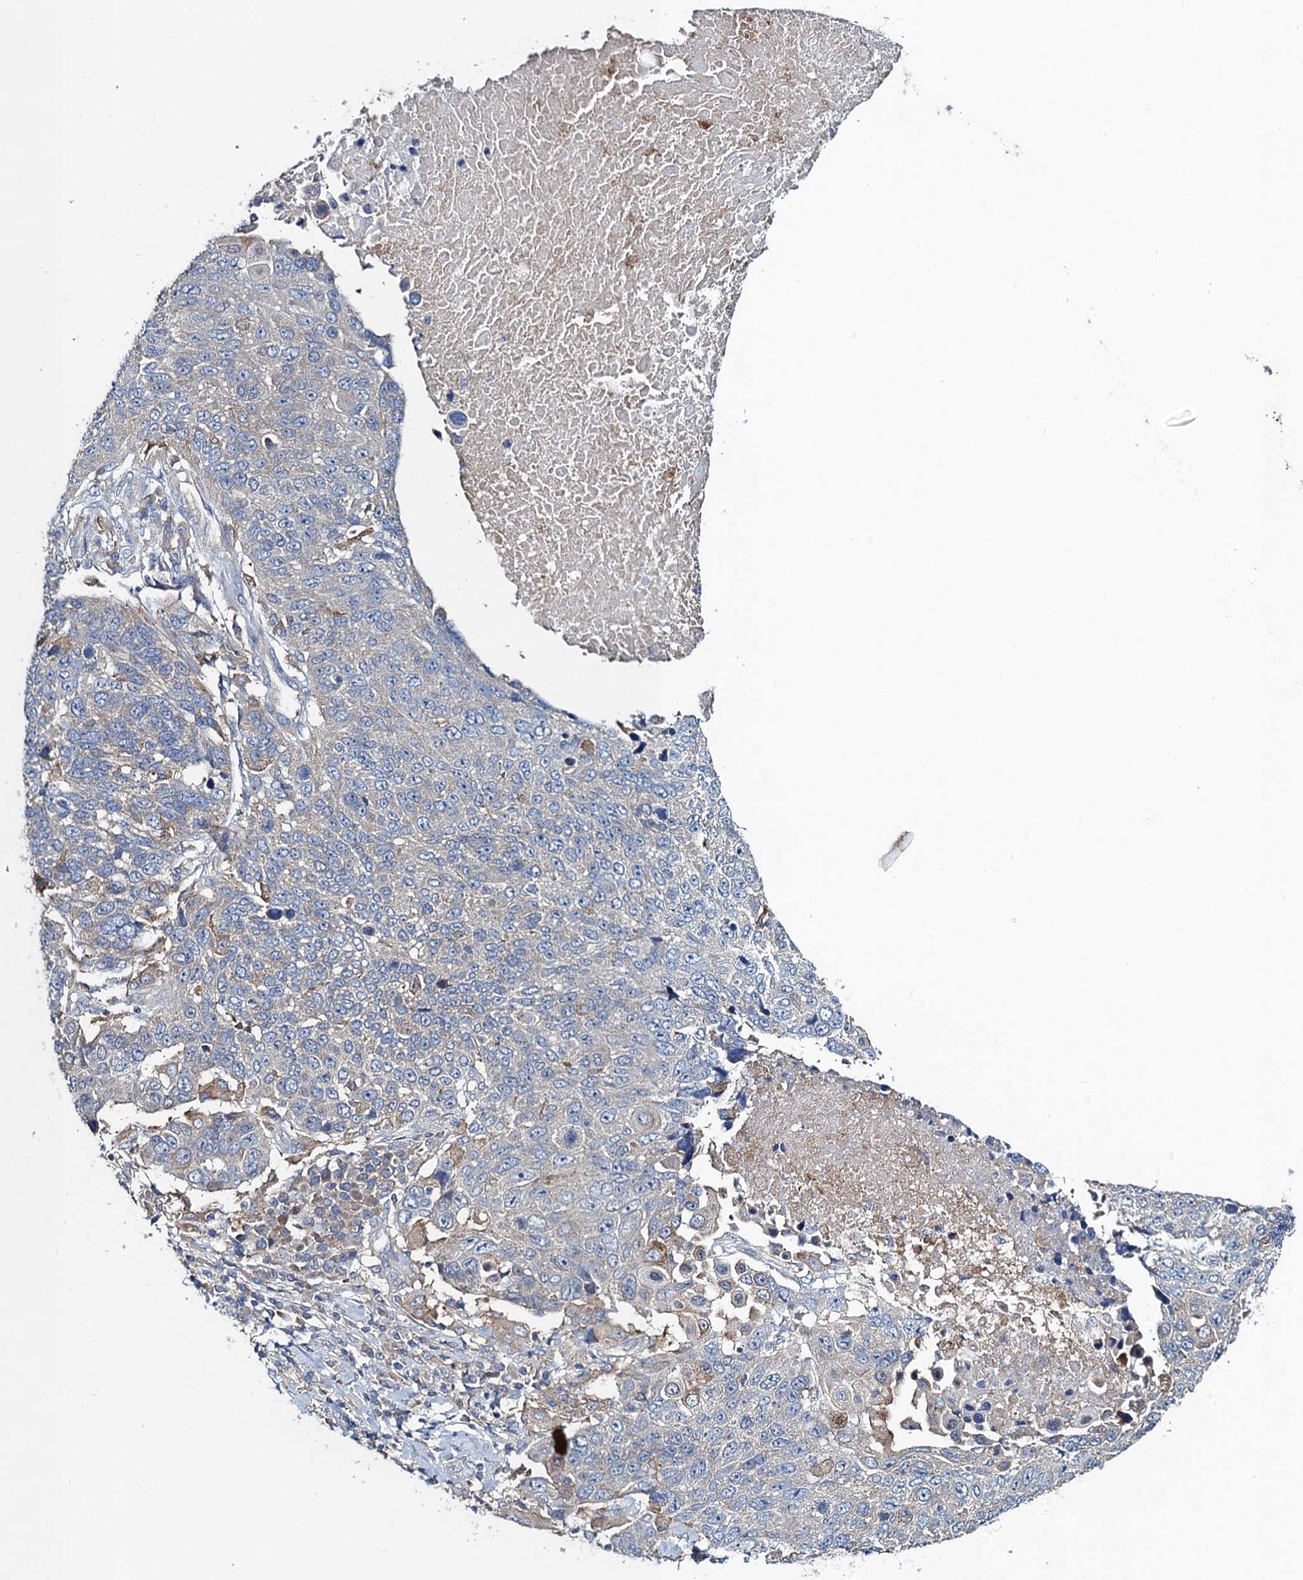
{"staining": {"intensity": "negative", "quantity": "none", "location": "none"}, "tissue": "lung cancer", "cell_type": "Tumor cells", "image_type": "cancer", "snomed": [{"axis": "morphology", "description": "Normal tissue, NOS"}, {"axis": "morphology", "description": "Squamous cell carcinoma, NOS"}, {"axis": "topography", "description": "Lymph node"}, {"axis": "topography", "description": "Lung"}], "caption": "Lung cancer was stained to show a protein in brown. There is no significant expression in tumor cells. The staining was performed using DAB (3,3'-diaminobenzidine) to visualize the protein expression in brown, while the nuclei were stained in blue with hematoxylin (Magnification: 20x).", "gene": "SNAP29", "patient": {"sex": "male", "age": 66}}